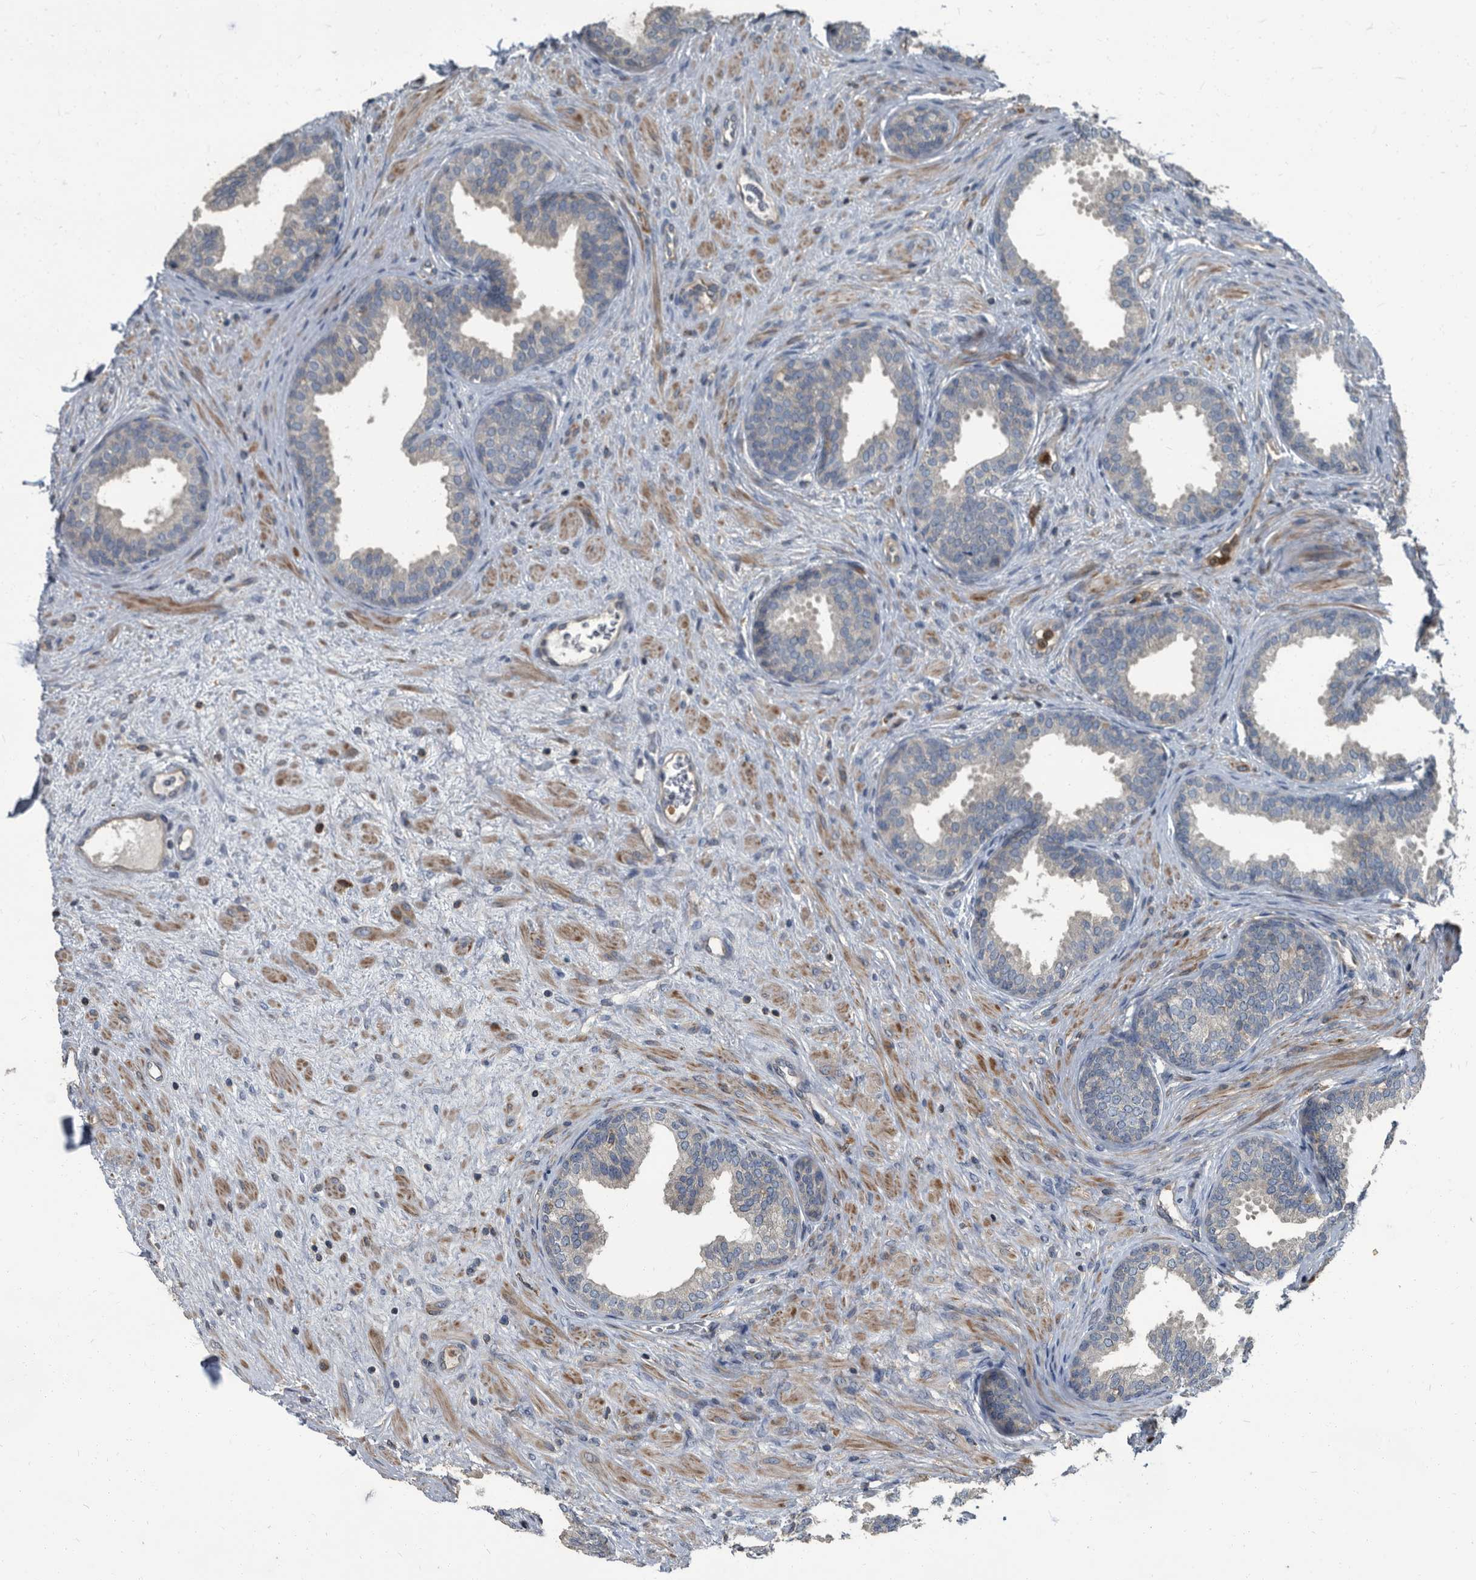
{"staining": {"intensity": "weak", "quantity": "25%-75%", "location": "cytoplasmic/membranous"}, "tissue": "prostate", "cell_type": "Glandular cells", "image_type": "normal", "snomed": [{"axis": "morphology", "description": "Normal tissue, NOS"}, {"axis": "topography", "description": "Prostate"}], "caption": "Protein expression analysis of normal prostate demonstrates weak cytoplasmic/membranous positivity in approximately 25%-75% of glandular cells.", "gene": "CDV3", "patient": {"sex": "male", "age": 76}}